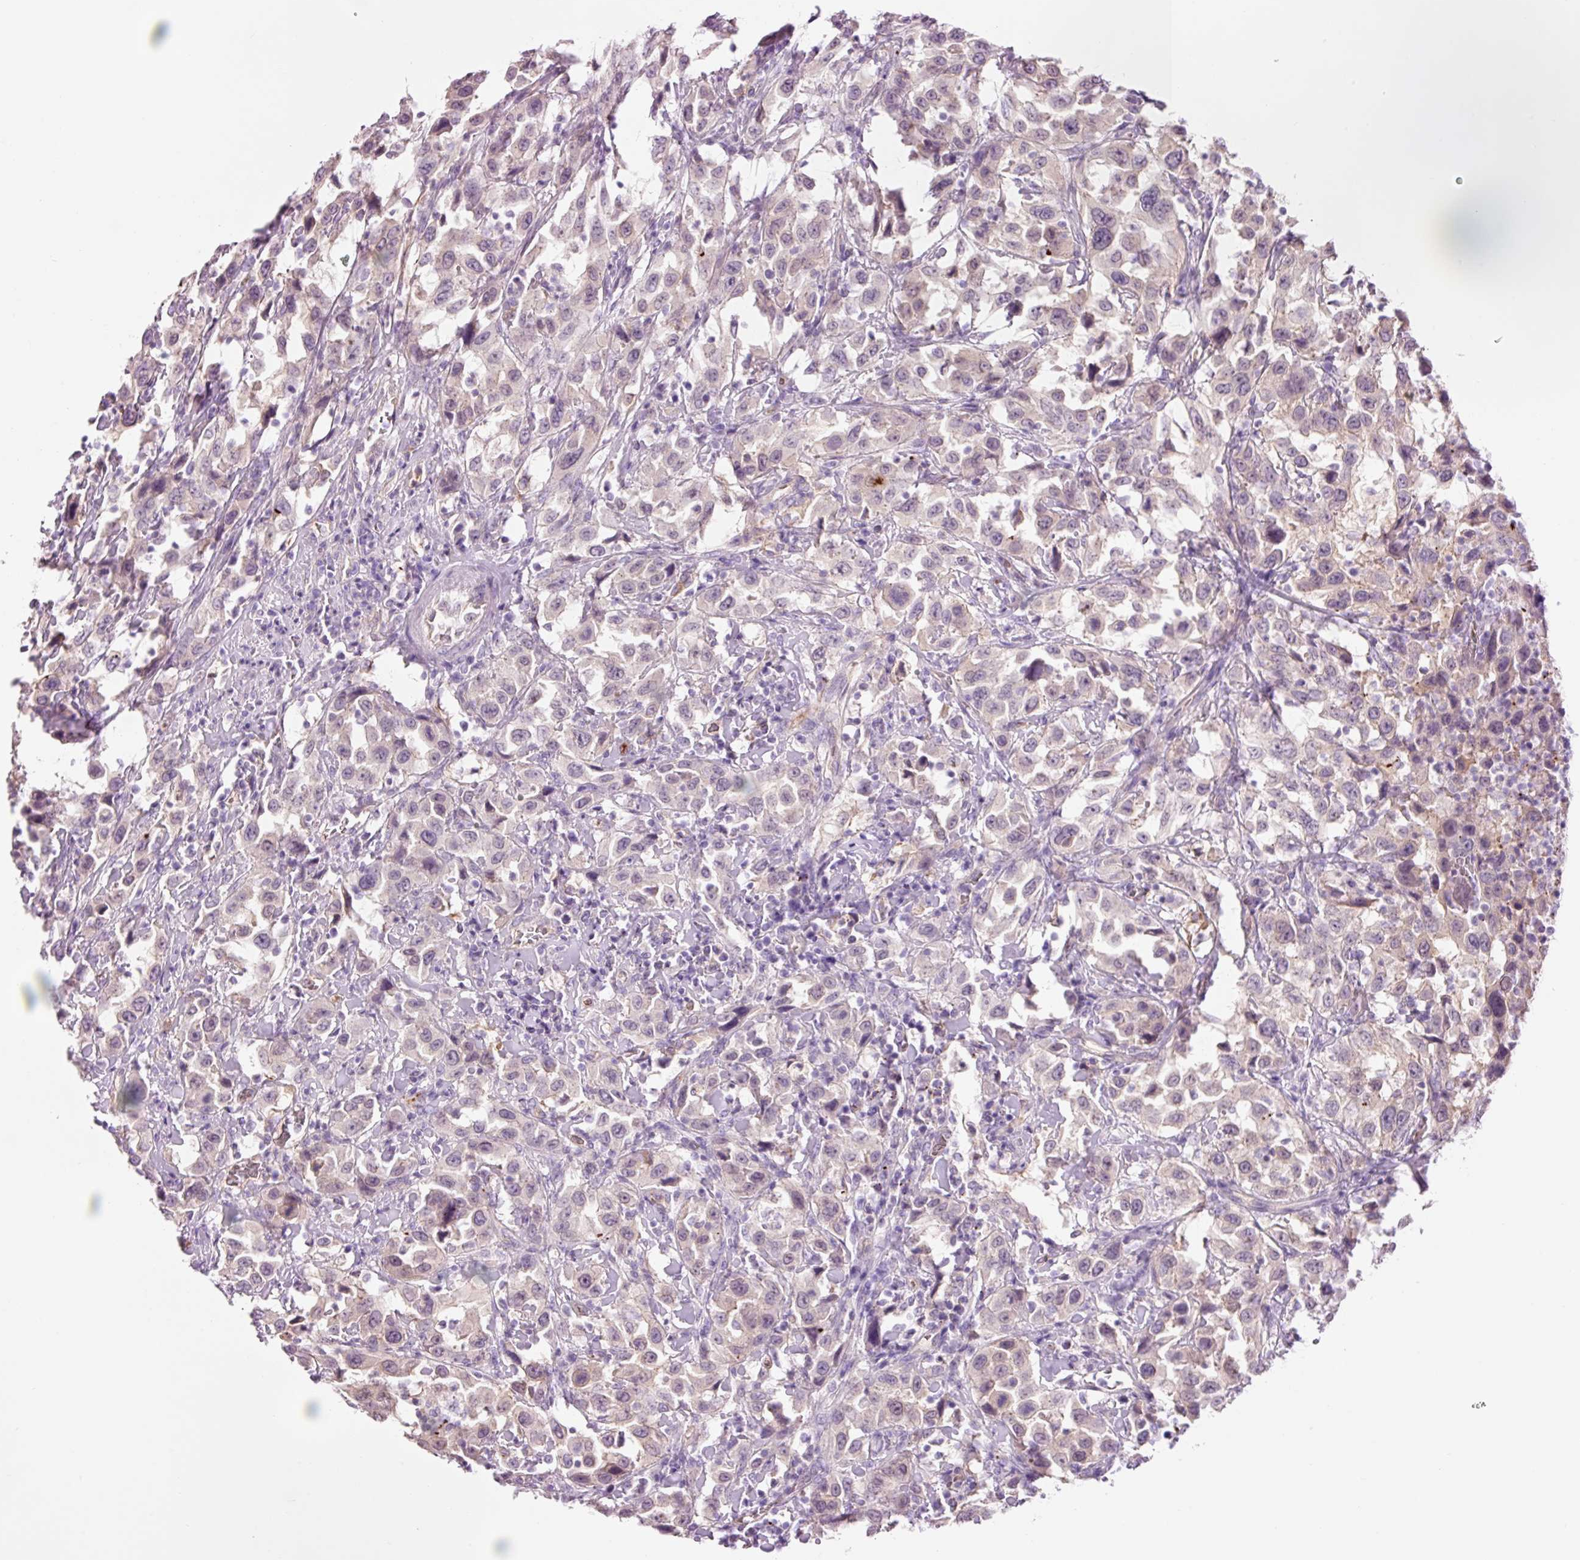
{"staining": {"intensity": "negative", "quantity": "none", "location": "none"}, "tissue": "urothelial cancer", "cell_type": "Tumor cells", "image_type": "cancer", "snomed": [{"axis": "morphology", "description": "Urothelial carcinoma, High grade"}, {"axis": "topography", "description": "Urinary bladder"}], "caption": "IHC histopathology image of high-grade urothelial carcinoma stained for a protein (brown), which demonstrates no expression in tumor cells. (DAB (3,3'-diaminobenzidine) immunohistochemistry (IHC) visualized using brightfield microscopy, high magnification).", "gene": "HSPA4L", "patient": {"sex": "male", "age": 61}}